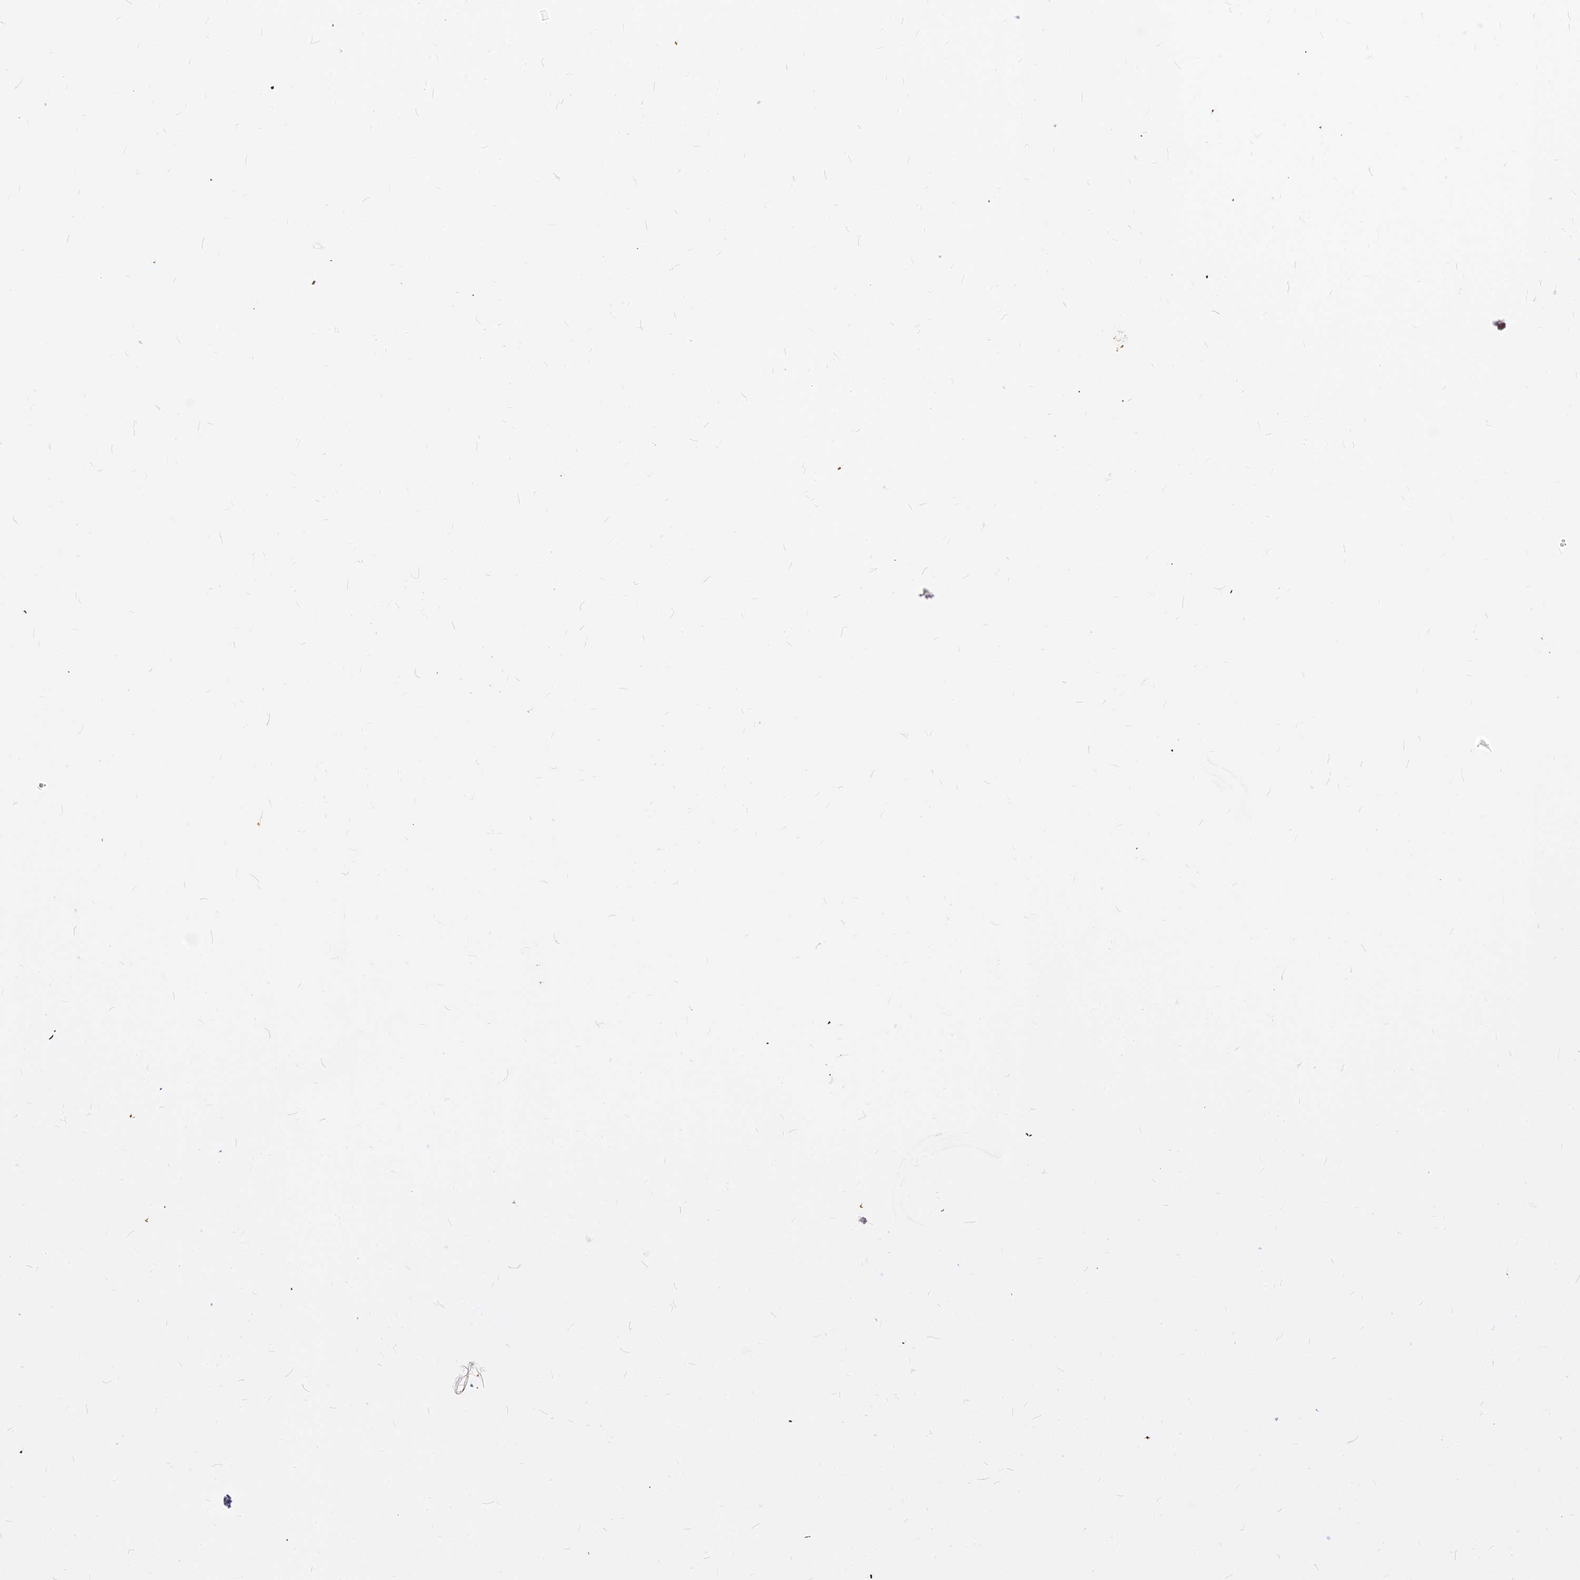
{"staining": {"intensity": "moderate", "quantity": "<25%", "location": "cytoplasmic/membranous"}, "tissue": "colorectal cancer", "cell_type": "Tumor cells", "image_type": "cancer", "snomed": [{"axis": "morphology", "description": "Adenocarcinoma, NOS"}, {"axis": "topography", "description": "Colon"}], "caption": "Colorectal adenocarcinoma was stained to show a protein in brown. There is low levels of moderate cytoplasmic/membranous expression in approximately <25% of tumor cells. (brown staining indicates protein expression, while blue staining denotes nuclei).", "gene": "GLYATL3", "patient": {"sex": "male", "age": 62}}